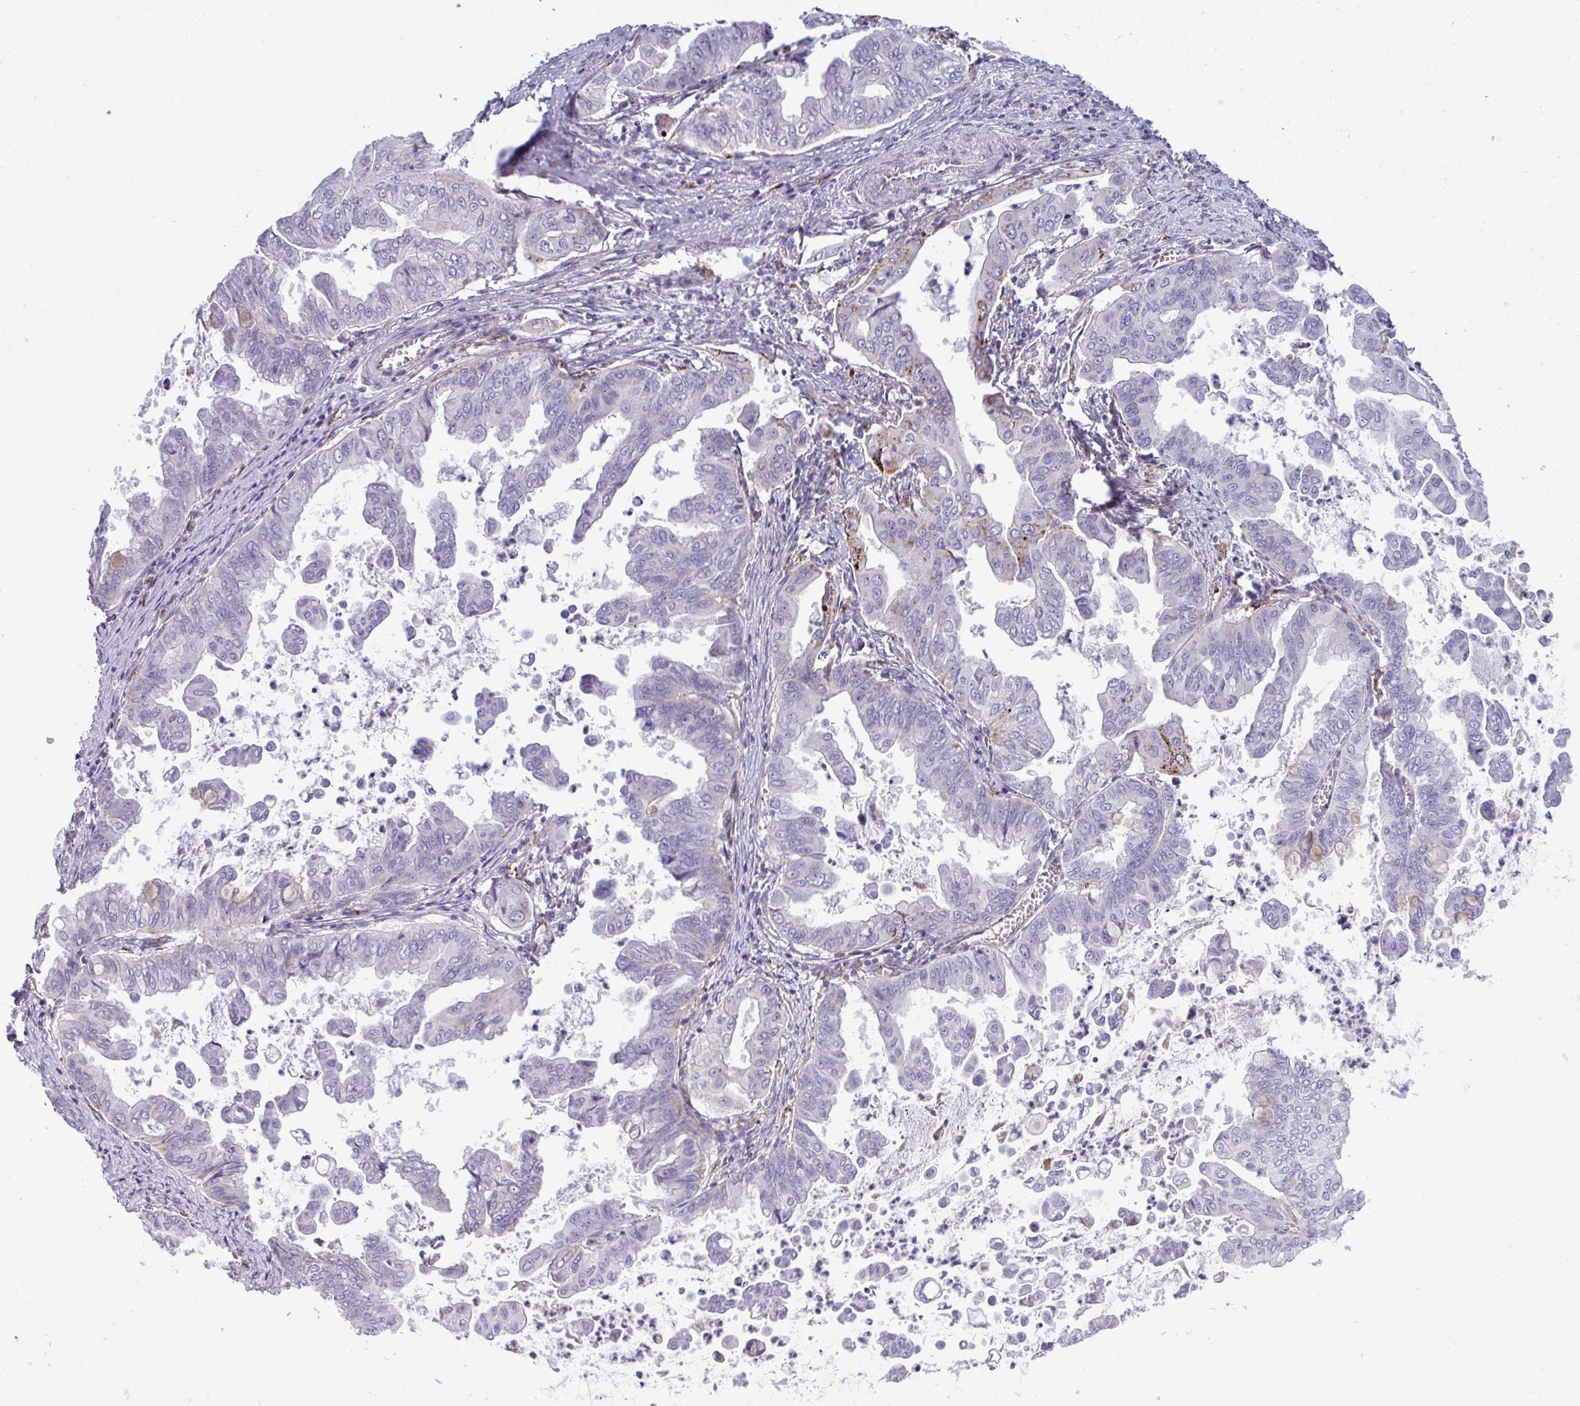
{"staining": {"intensity": "negative", "quantity": "none", "location": "none"}, "tissue": "stomach cancer", "cell_type": "Tumor cells", "image_type": "cancer", "snomed": [{"axis": "morphology", "description": "Adenocarcinoma, NOS"}, {"axis": "topography", "description": "Stomach, upper"}], "caption": "The immunohistochemistry (IHC) image has no significant expression in tumor cells of stomach cancer (adenocarcinoma) tissue.", "gene": "TOR1AIP2", "patient": {"sex": "male", "age": 80}}